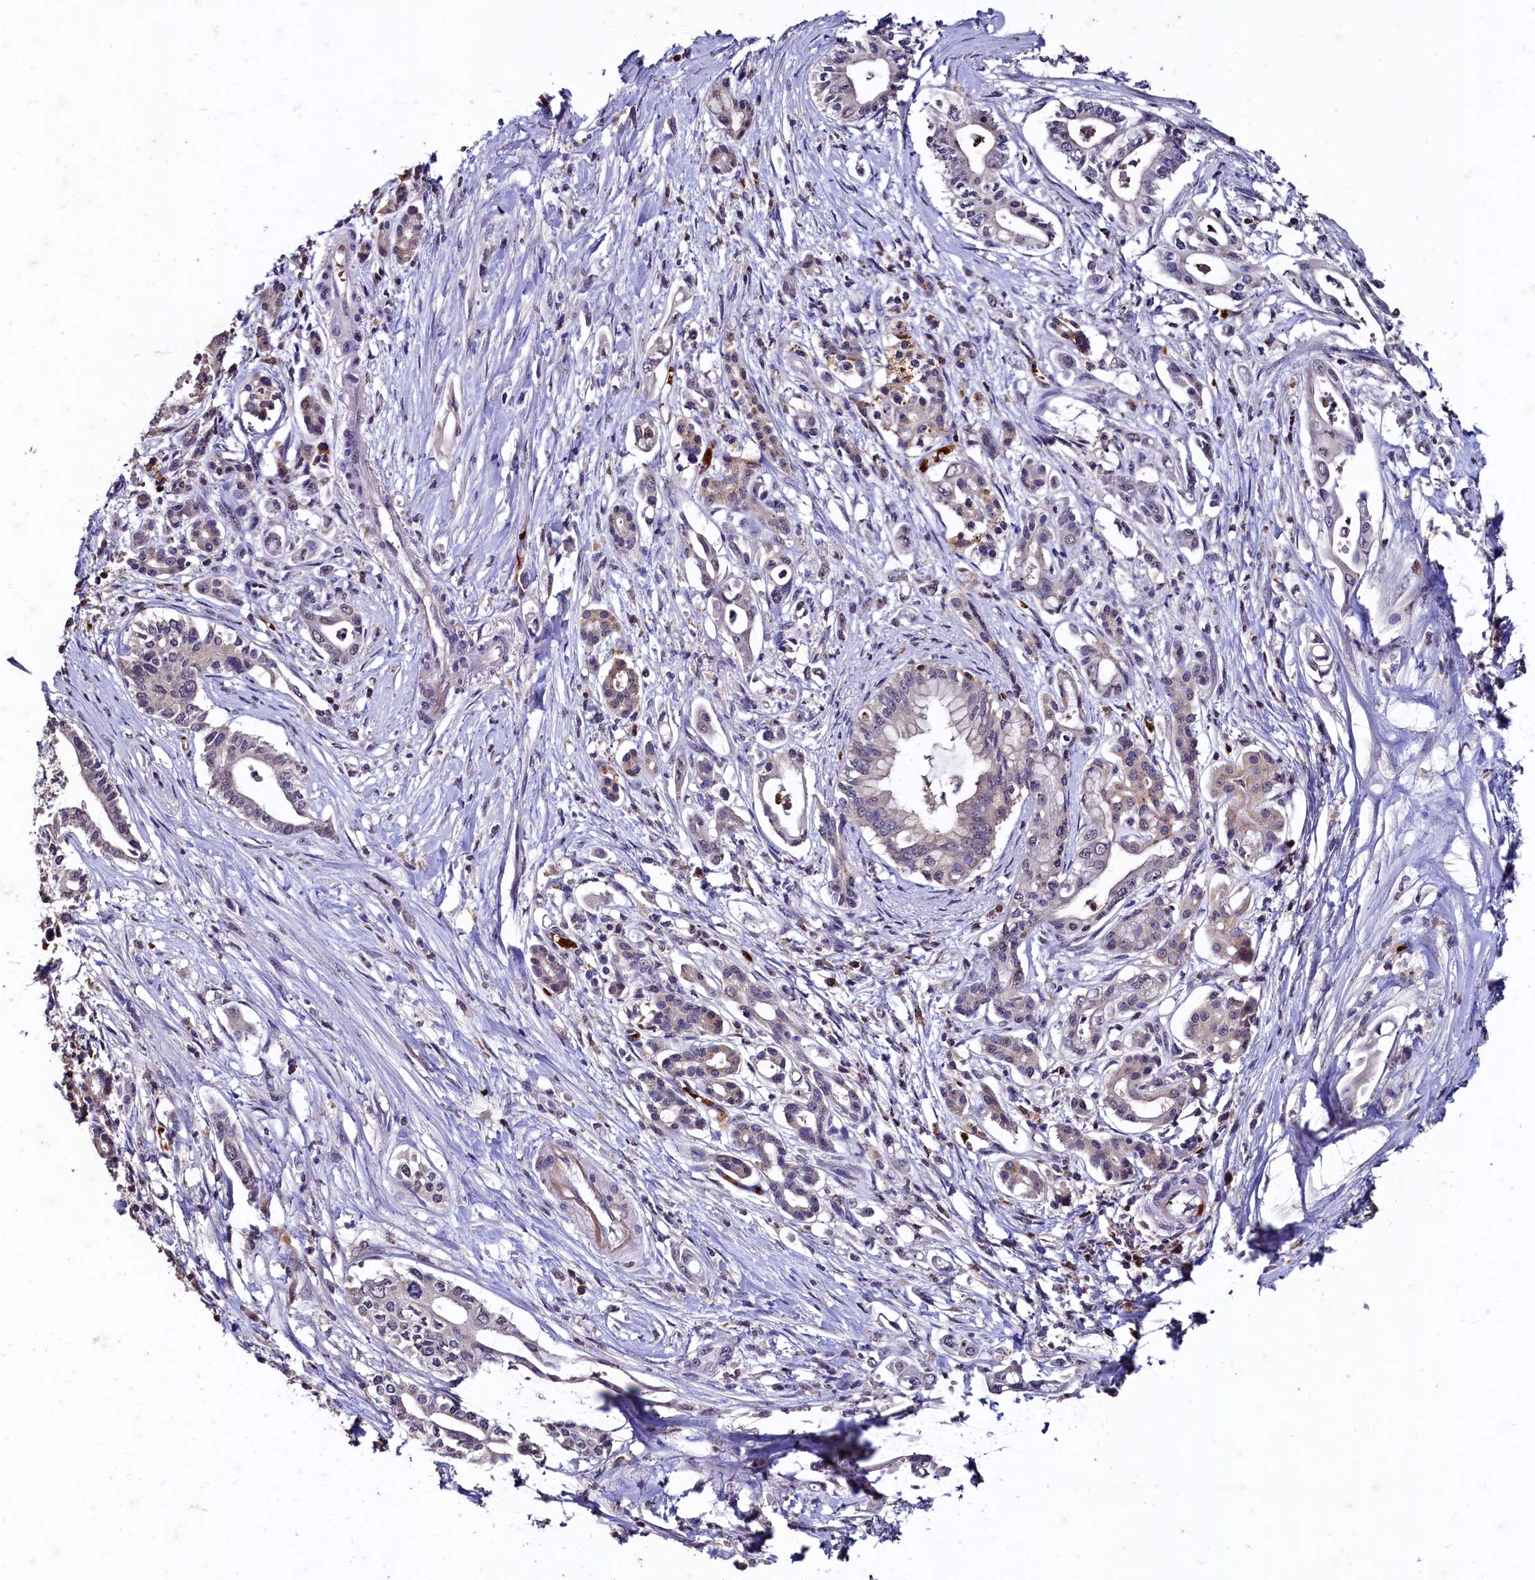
{"staining": {"intensity": "weak", "quantity": "<25%", "location": "cytoplasmic/membranous"}, "tissue": "pancreatic cancer", "cell_type": "Tumor cells", "image_type": "cancer", "snomed": [{"axis": "morphology", "description": "Adenocarcinoma, NOS"}, {"axis": "topography", "description": "Pancreas"}], "caption": "Pancreatic adenocarcinoma was stained to show a protein in brown. There is no significant positivity in tumor cells.", "gene": "CSTPP1", "patient": {"sex": "female", "age": 66}}